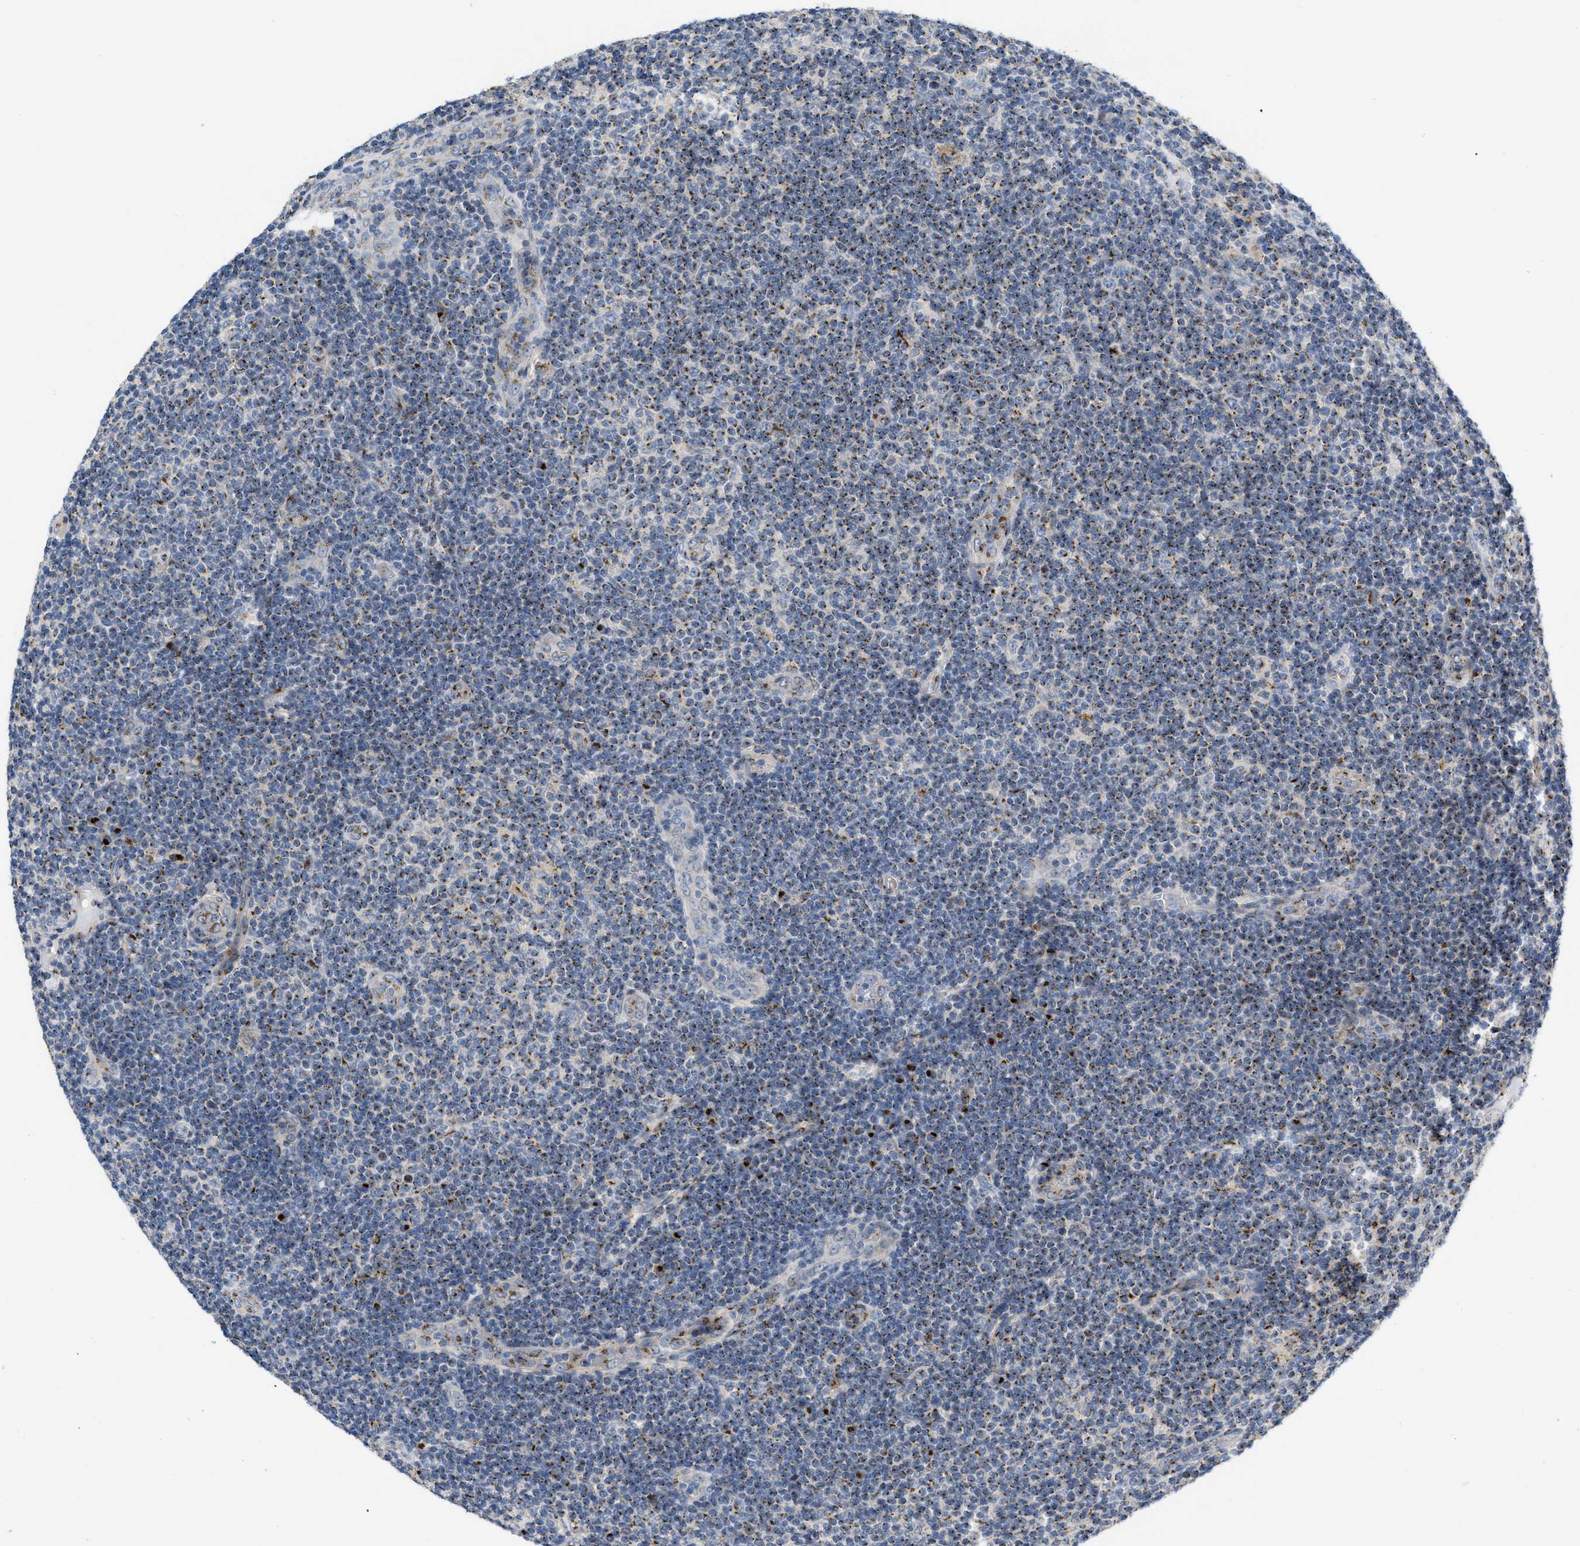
{"staining": {"intensity": "moderate", "quantity": "25%-75%", "location": "cytoplasmic/membranous"}, "tissue": "lymphoma", "cell_type": "Tumor cells", "image_type": "cancer", "snomed": [{"axis": "morphology", "description": "Malignant lymphoma, non-Hodgkin's type, Low grade"}, {"axis": "topography", "description": "Lymph node"}], "caption": "This is a histology image of IHC staining of lymphoma, which shows moderate expression in the cytoplasmic/membranous of tumor cells.", "gene": "ZNF70", "patient": {"sex": "male", "age": 83}}